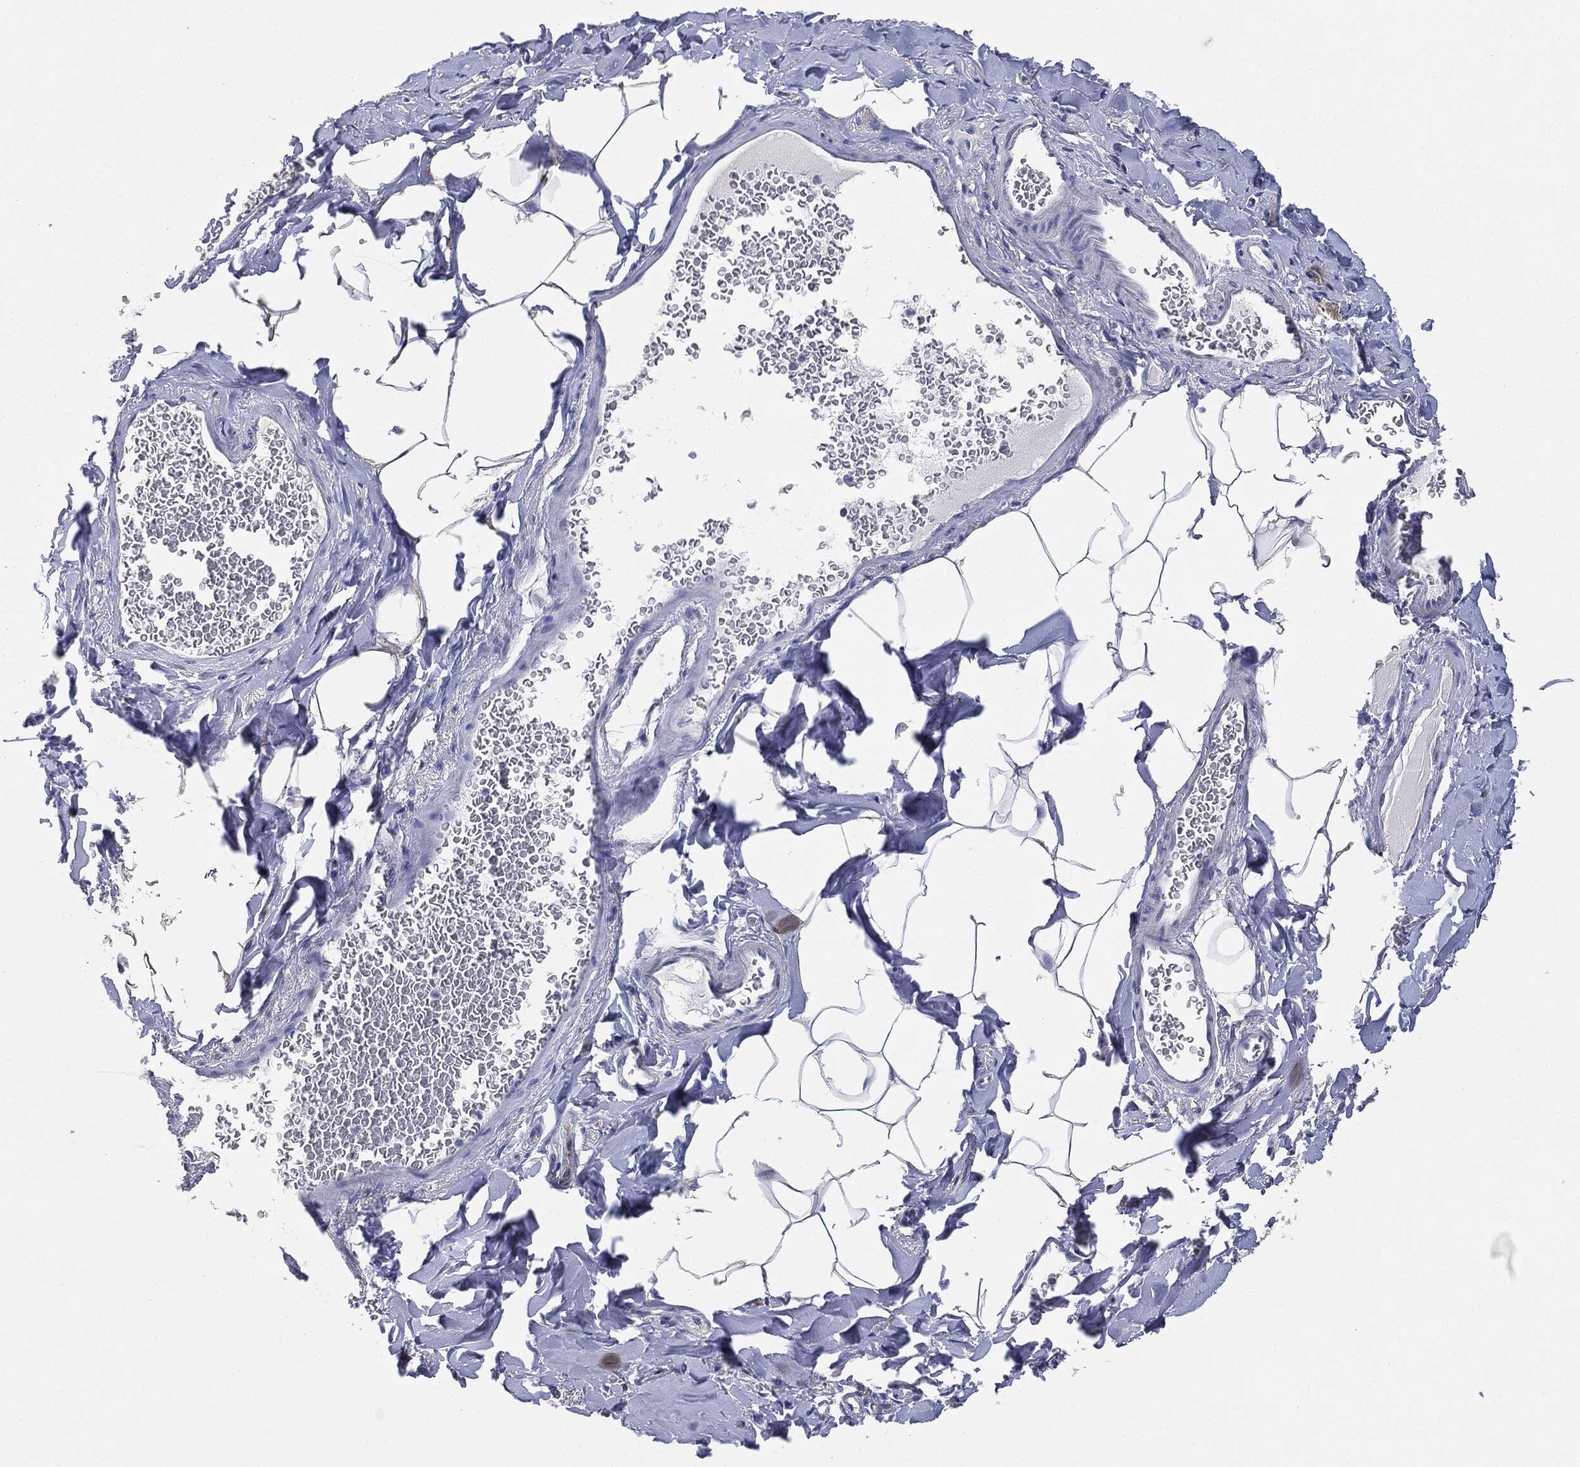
{"staining": {"intensity": "negative", "quantity": "none", "location": "none"}, "tissue": "adipose tissue", "cell_type": "Adipocytes", "image_type": "normal", "snomed": [{"axis": "morphology", "description": "Normal tissue, NOS"}, {"axis": "topography", "description": "Smooth muscle"}, {"axis": "topography", "description": "Duodenum"}, {"axis": "topography", "description": "Peripheral nerve tissue"}], "caption": "High magnification brightfield microscopy of normal adipose tissue stained with DAB (3,3'-diaminobenzidine) (brown) and counterstained with hematoxylin (blue): adipocytes show no significant positivity. (DAB (3,3'-diaminobenzidine) IHC, high magnification).", "gene": "NTRK1", "patient": {"sex": "female", "age": 61}}